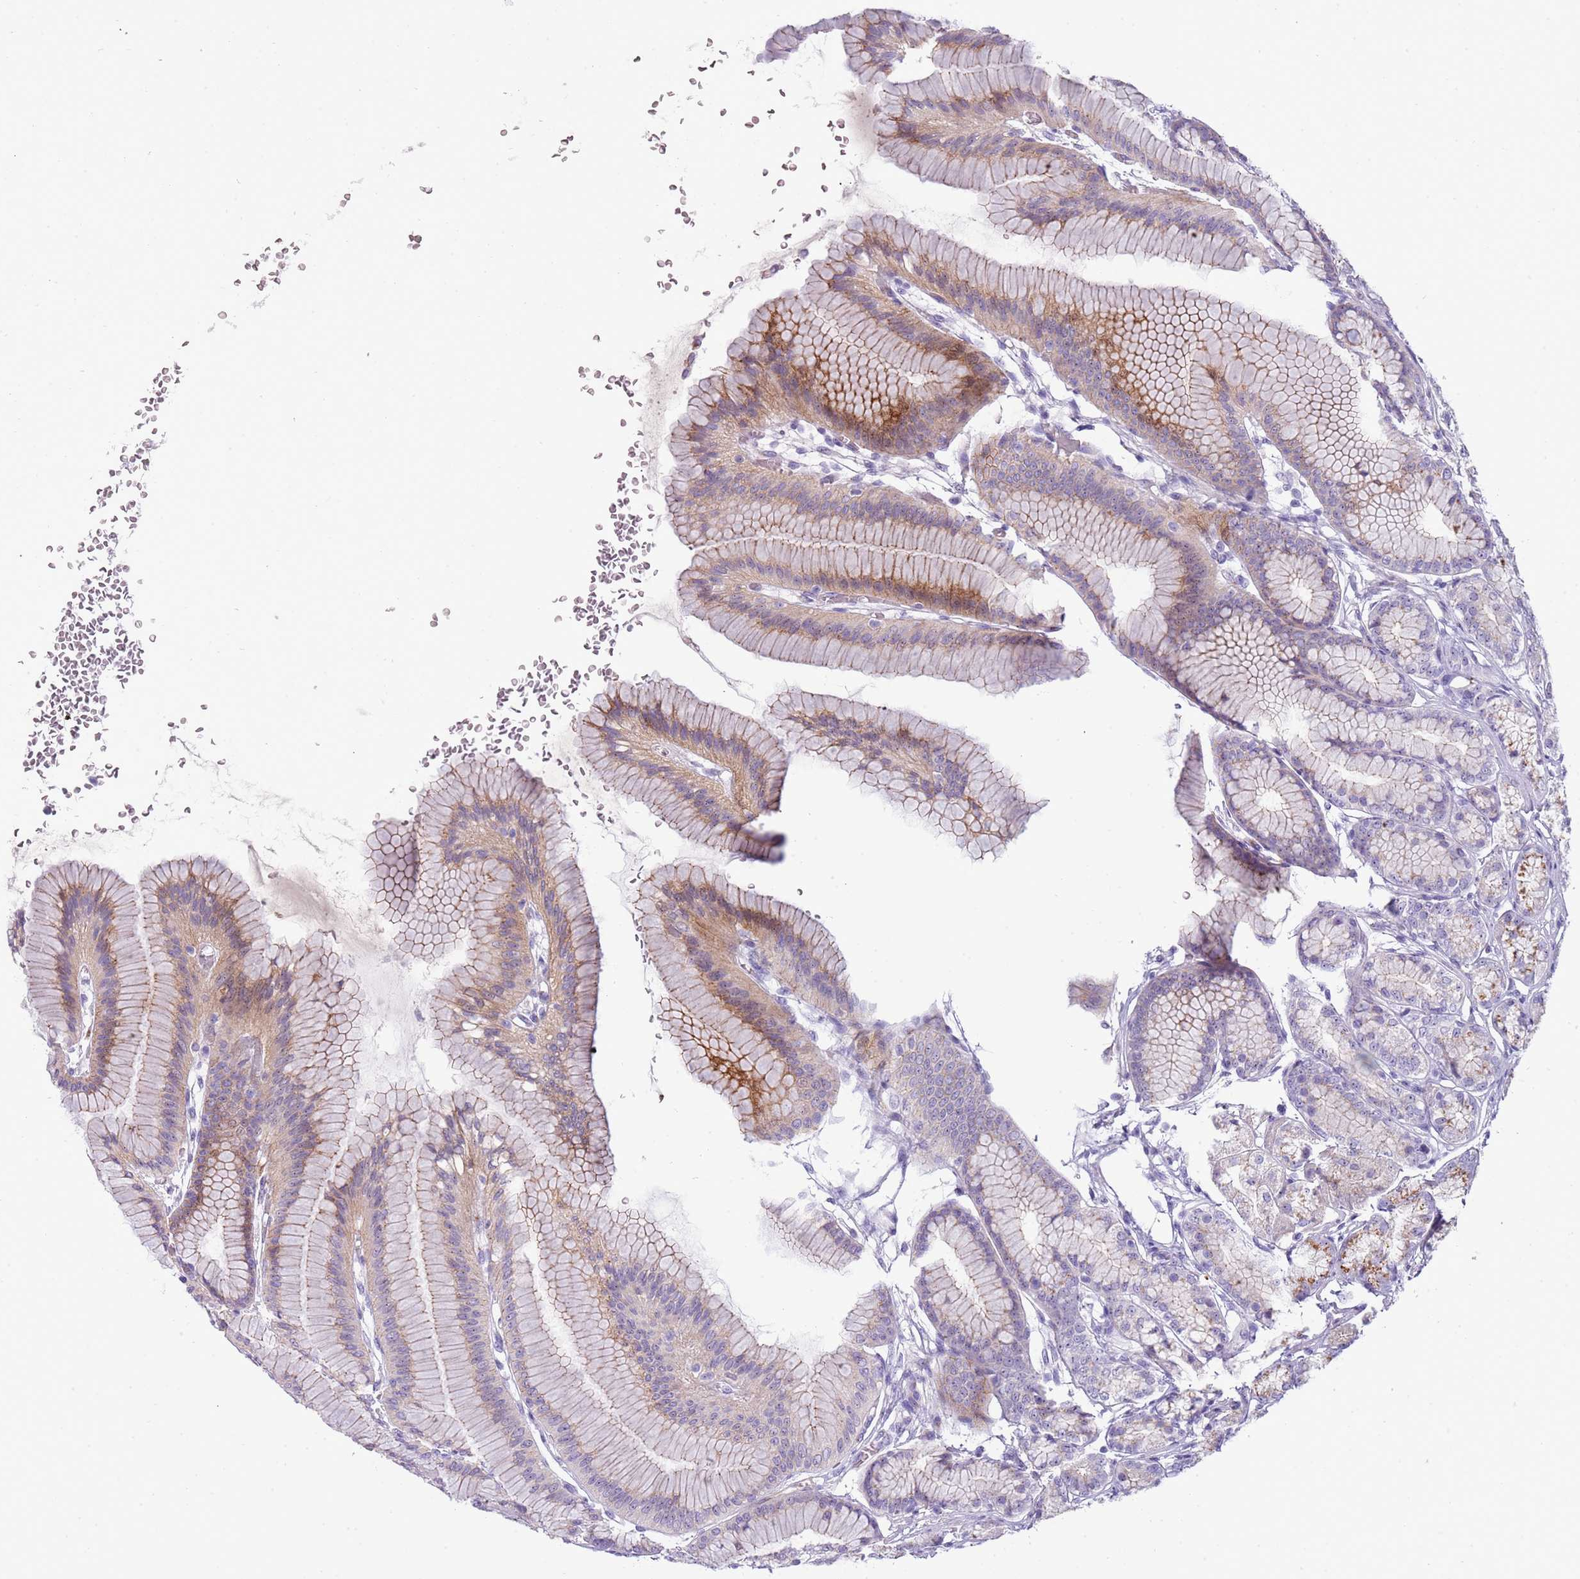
{"staining": {"intensity": "moderate", "quantity": "25%-75%", "location": "cytoplasmic/membranous"}, "tissue": "stomach", "cell_type": "Glandular cells", "image_type": "normal", "snomed": [{"axis": "morphology", "description": "Normal tissue, NOS"}, {"axis": "morphology", "description": "Adenocarcinoma, NOS"}, {"axis": "morphology", "description": "Adenocarcinoma, High grade"}, {"axis": "topography", "description": "Stomach, upper"}, {"axis": "topography", "description": "Stomach"}], "caption": "Human stomach stained with a brown dye exhibits moderate cytoplasmic/membranous positive staining in approximately 25%-75% of glandular cells.", "gene": "NBPF4", "patient": {"sex": "female", "age": 65}}